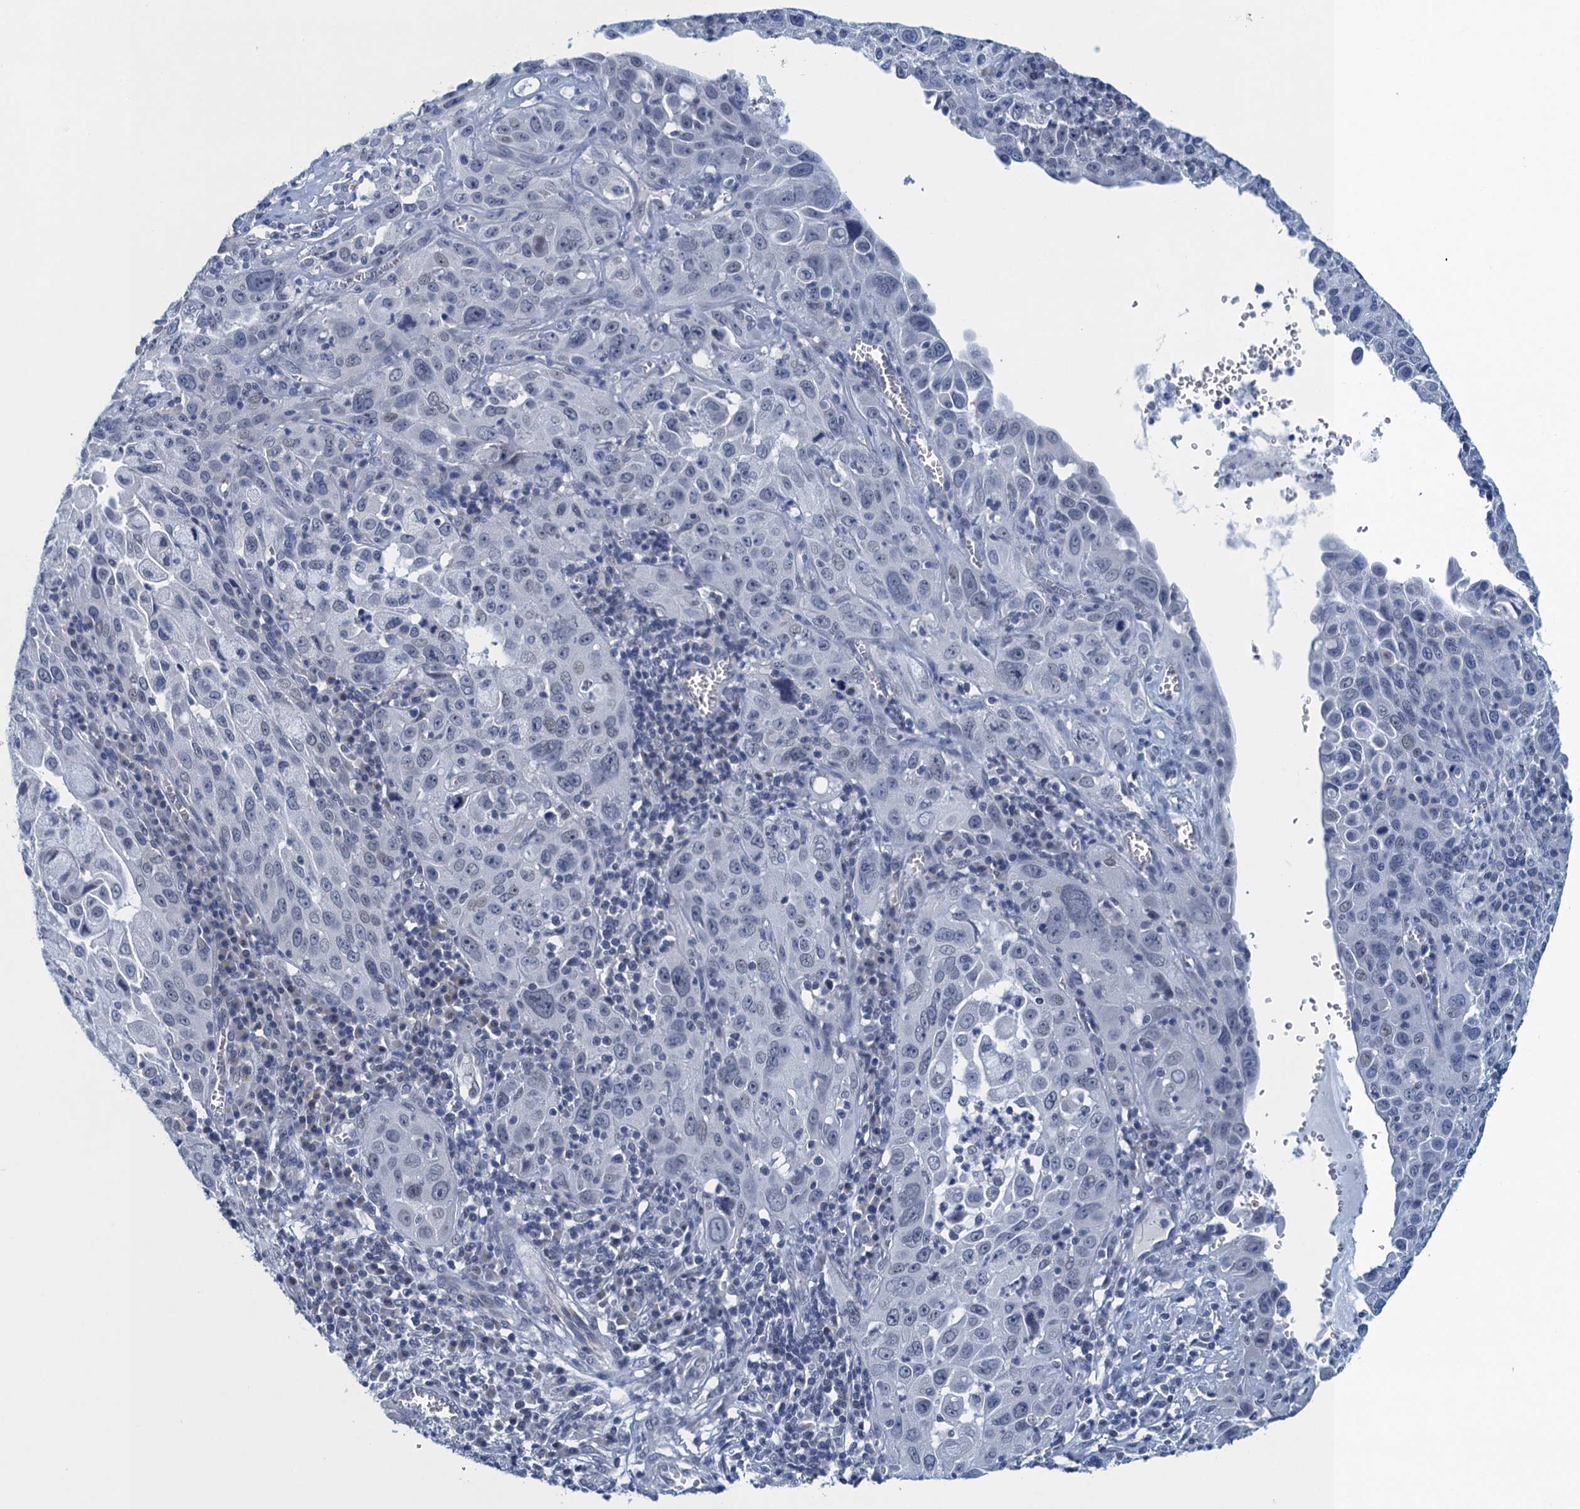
{"staining": {"intensity": "negative", "quantity": "none", "location": "none"}, "tissue": "cervical cancer", "cell_type": "Tumor cells", "image_type": "cancer", "snomed": [{"axis": "morphology", "description": "Squamous cell carcinoma, NOS"}, {"axis": "topography", "description": "Cervix"}], "caption": "IHC photomicrograph of human squamous cell carcinoma (cervical) stained for a protein (brown), which exhibits no expression in tumor cells. (DAB IHC with hematoxylin counter stain).", "gene": "ENSG00000131152", "patient": {"sex": "female", "age": 42}}